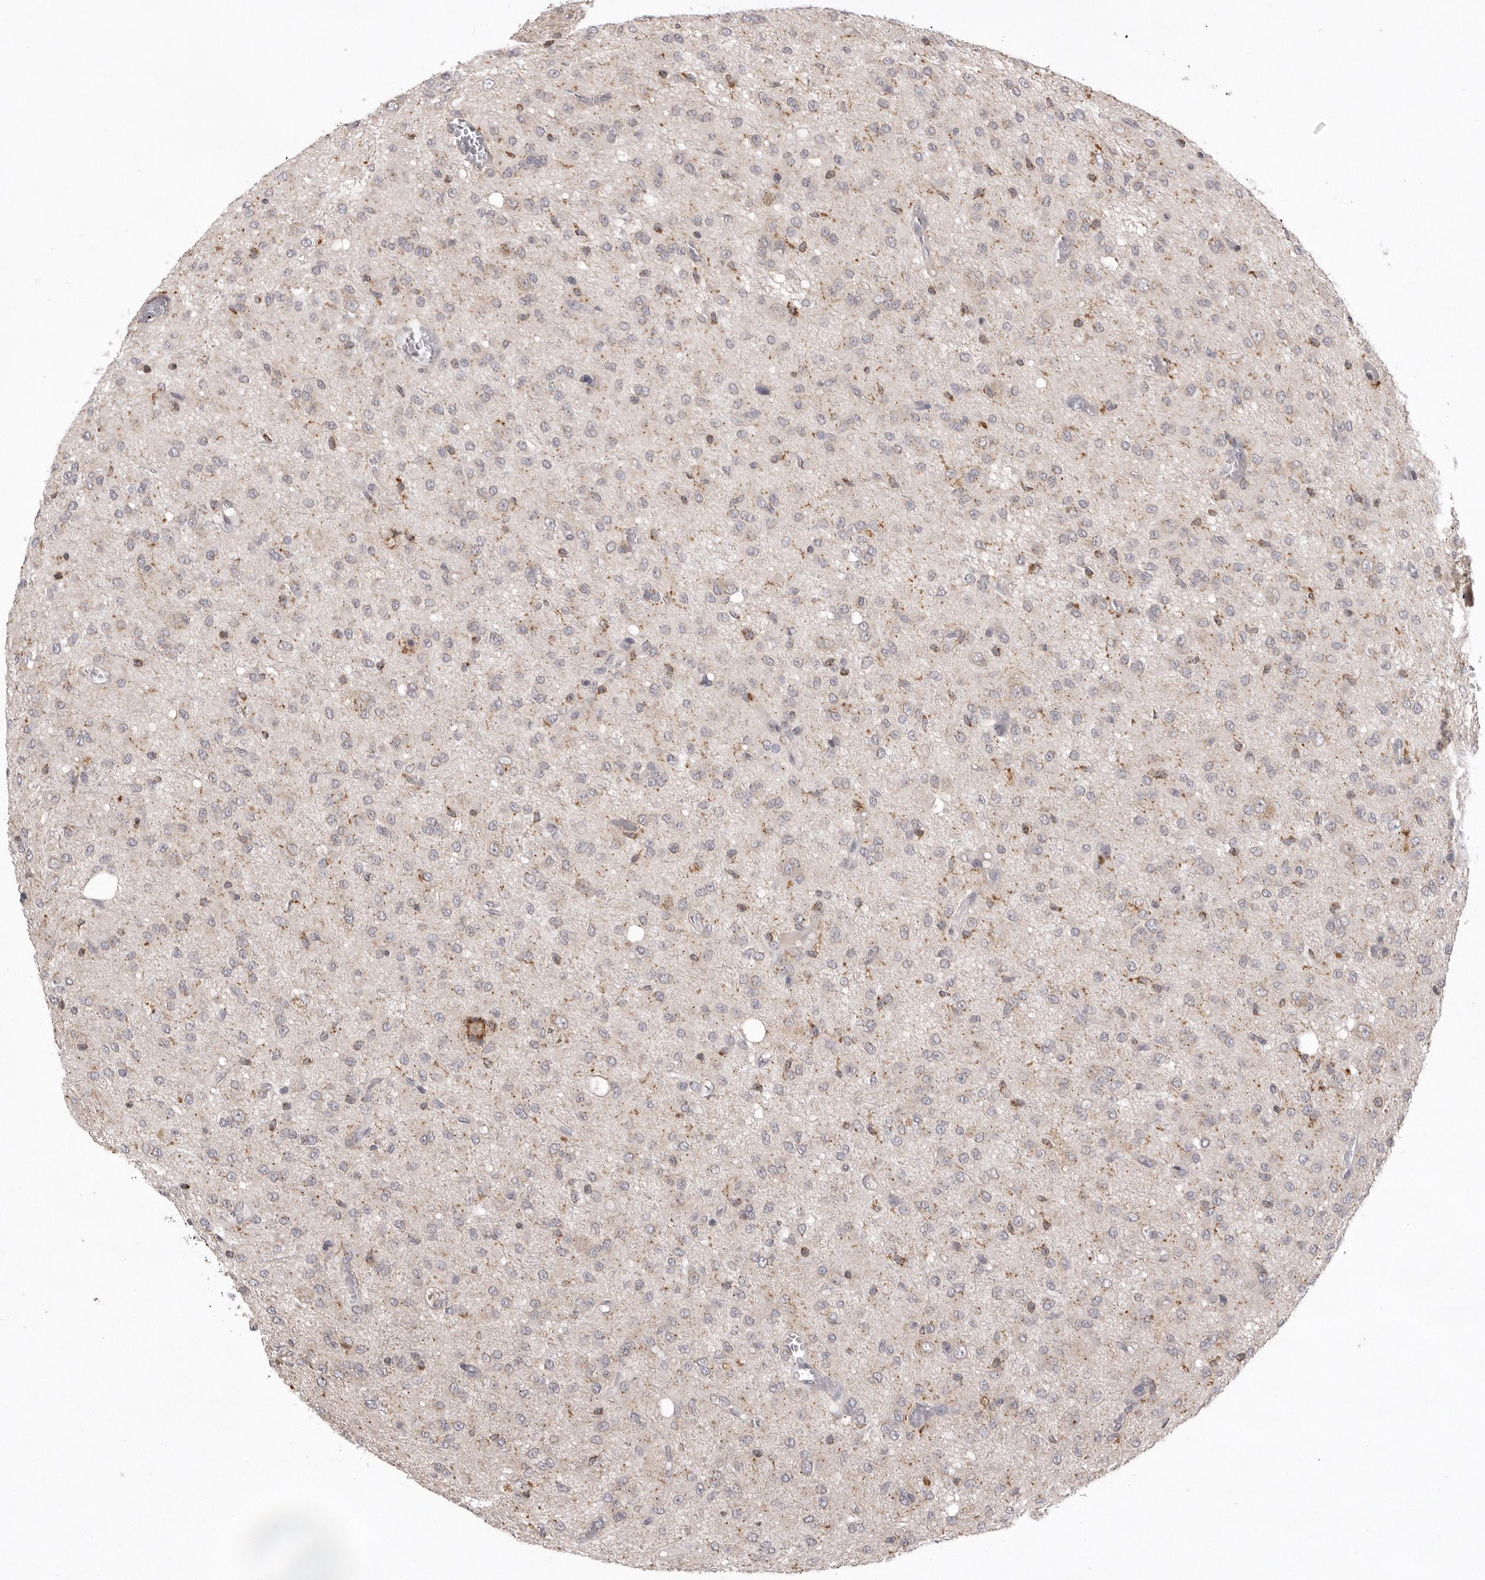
{"staining": {"intensity": "negative", "quantity": "none", "location": "none"}, "tissue": "glioma", "cell_type": "Tumor cells", "image_type": "cancer", "snomed": [{"axis": "morphology", "description": "Glioma, malignant, High grade"}, {"axis": "topography", "description": "Brain"}], "caption": "Tumor cells show no significant protein expression in malignant glioma (high-grade). Nuclei are stained in blue.", "gene": "TLR3", "patient": {"sex": "female", "age": 59}}